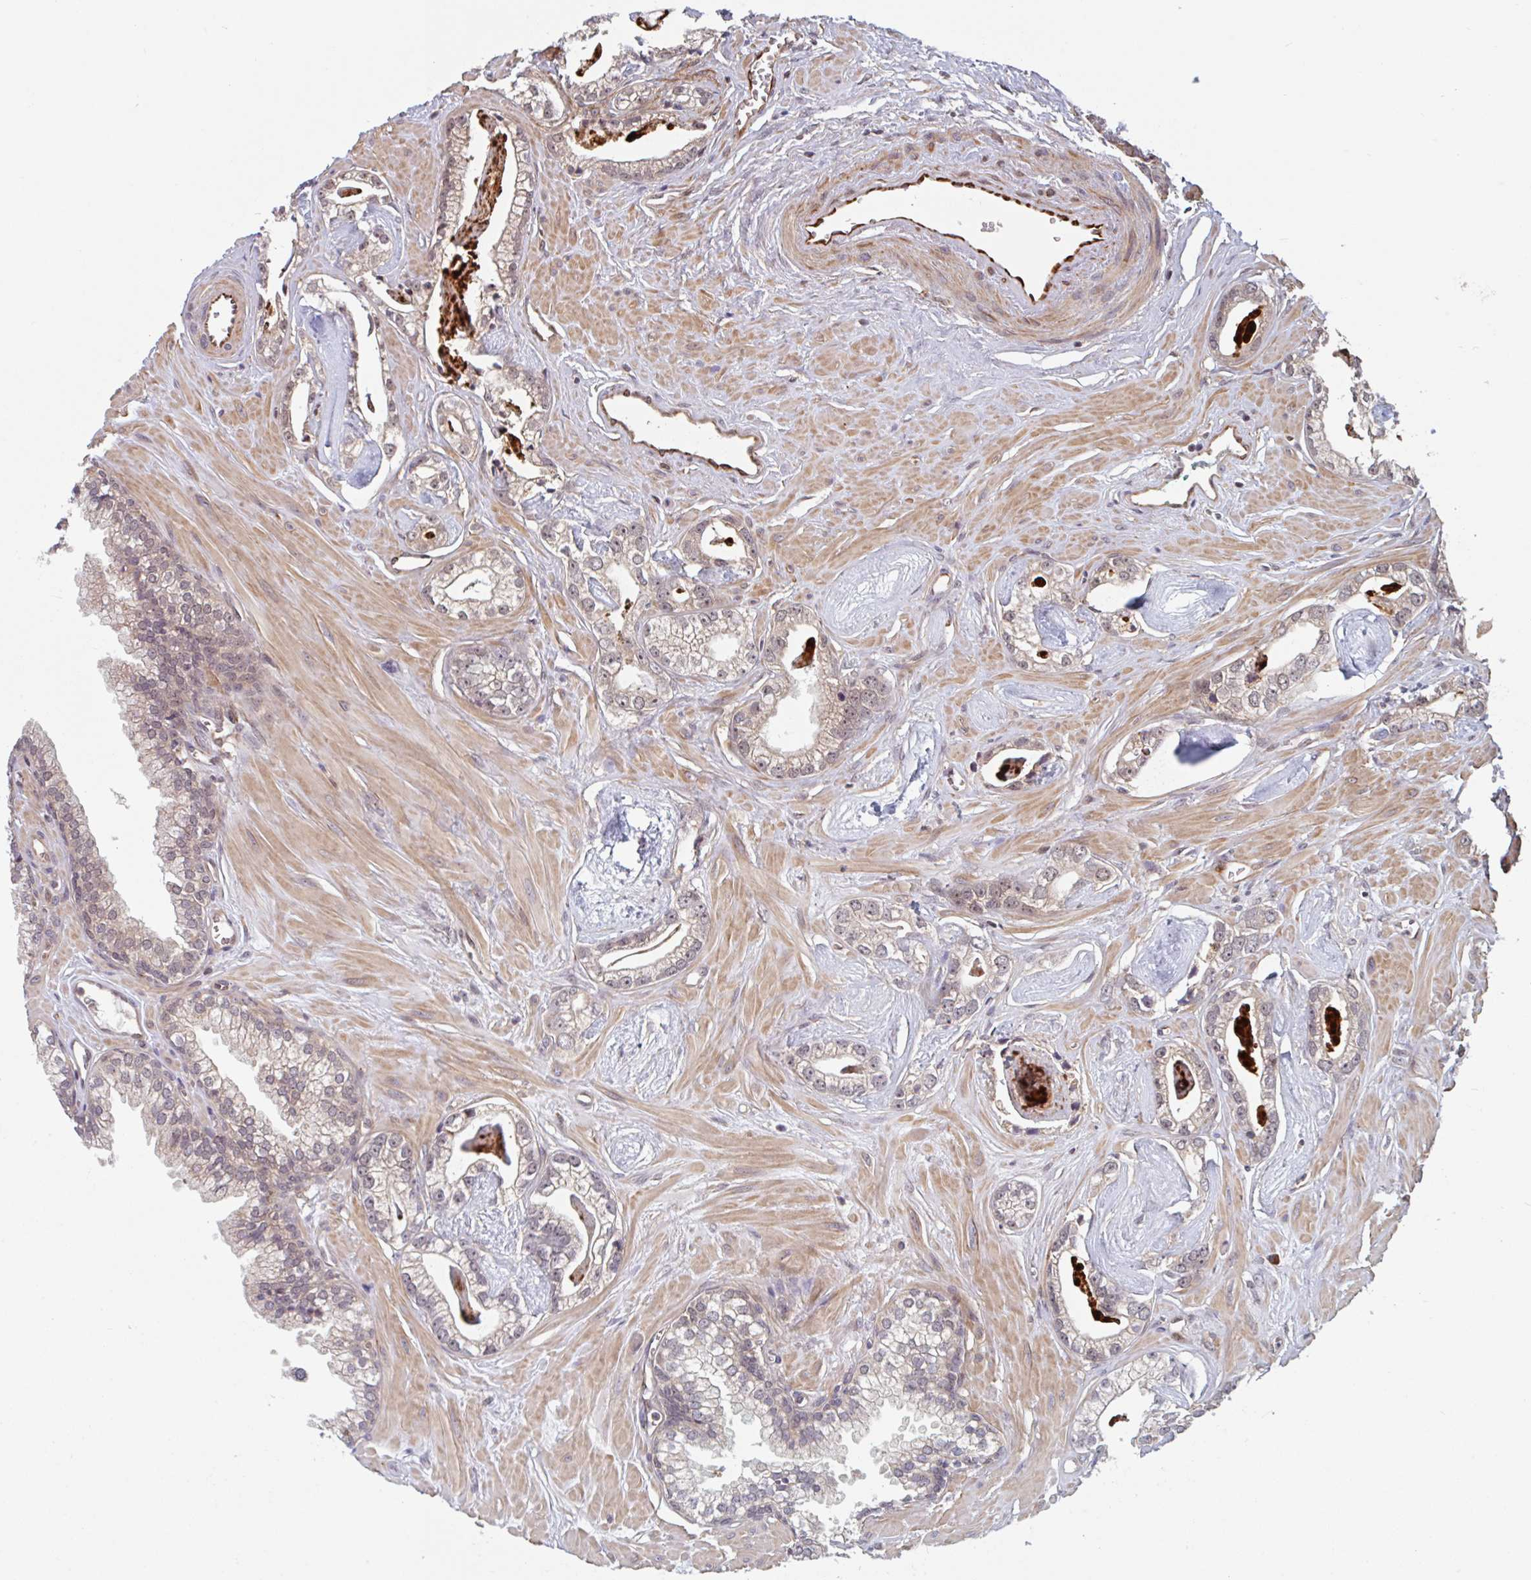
{"staining": {"intensity": "negative", "quantity": "none", "location": "none"}, "tissue": "prostate cancer", "cell_type": "Tumor cells", "image_type": "cancer", "snomed": [{"axis": "morphology", "description": "Adenocarcinoma, Low grade"}, {"axis": "topography", "description": "Prostate"}], "caption": "A histopathology image of prostate cancer stained for a protein demonstrates no brown staining in tumor cells.", "gene": "NUB1", "patient": {"sex": "male", "age": 60}}